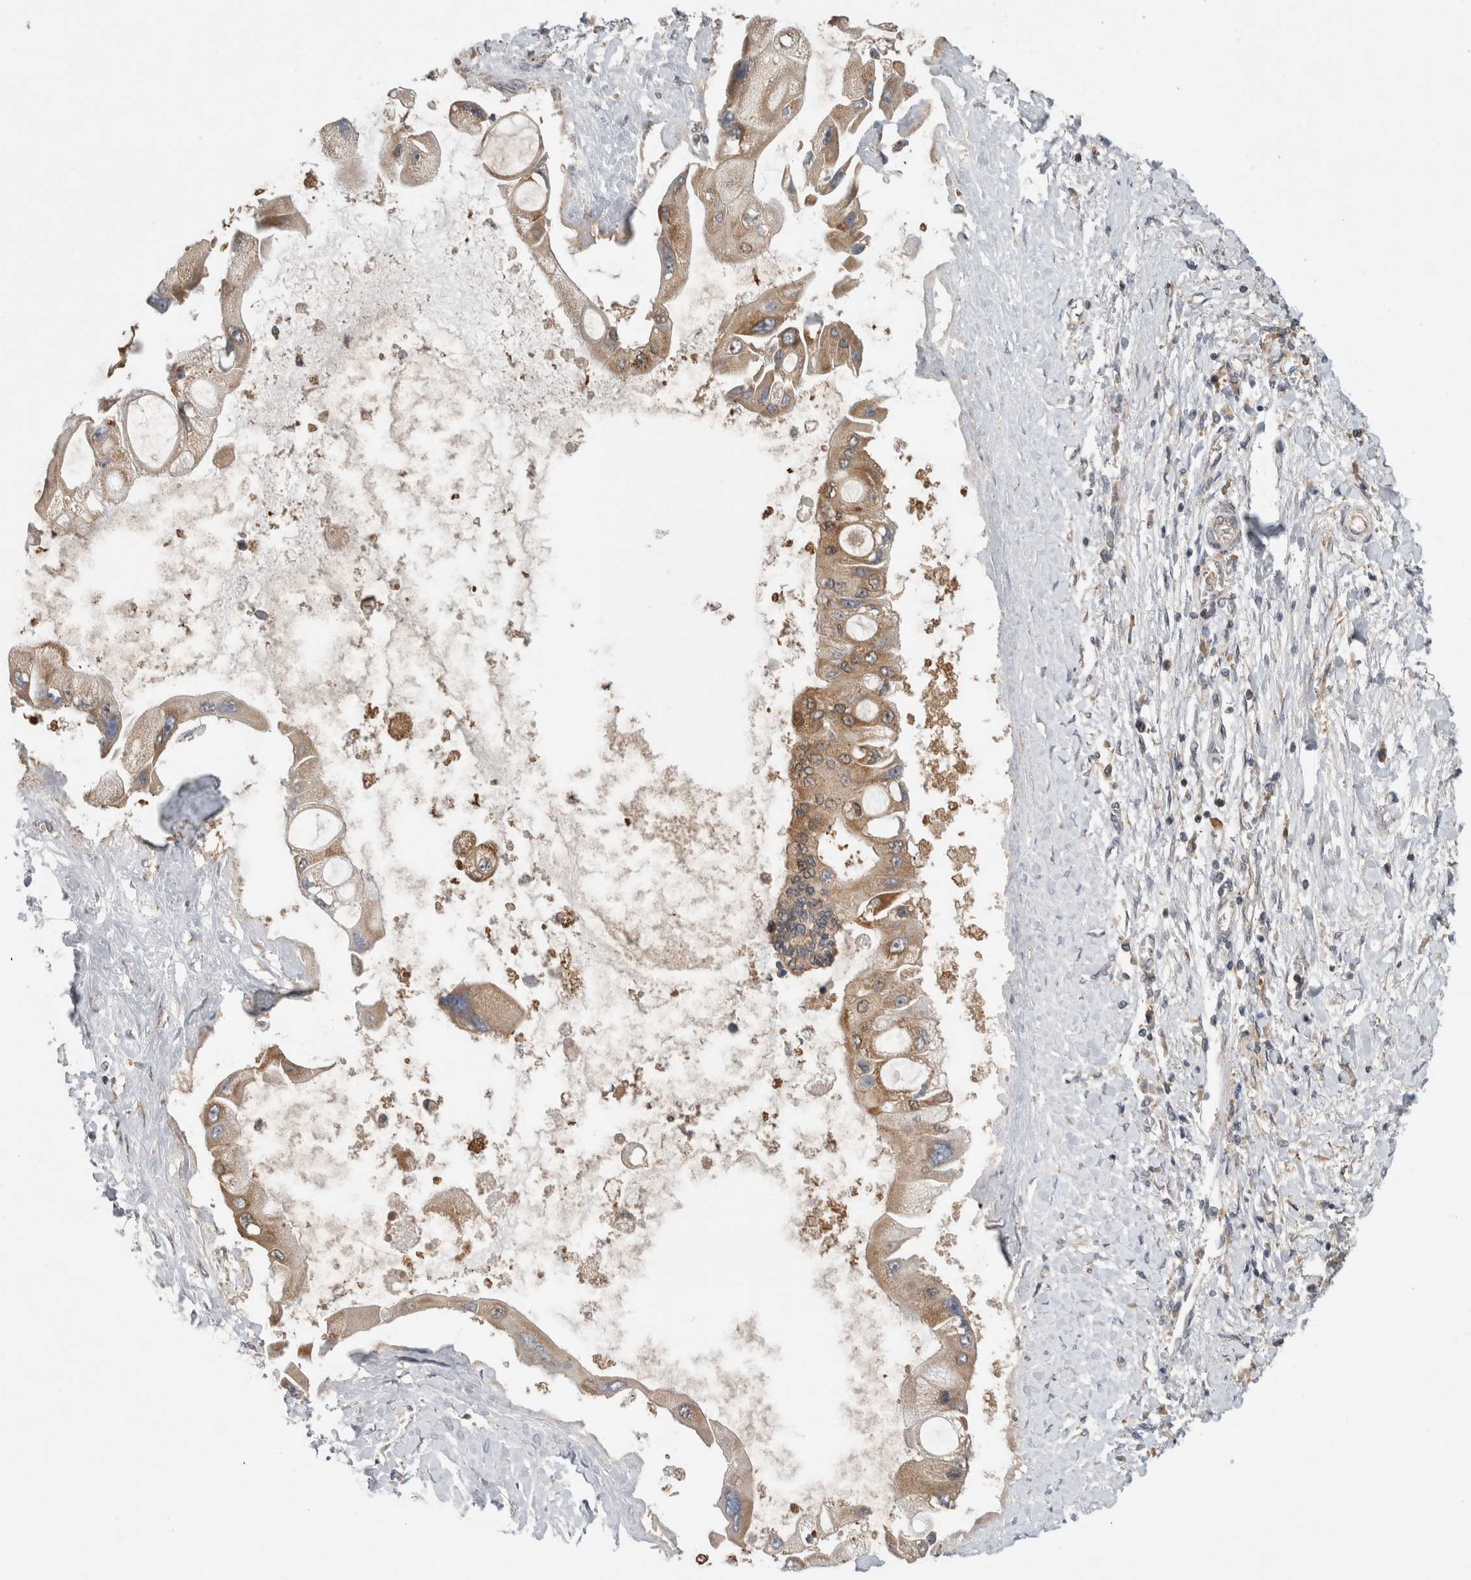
{"staining": {"intensity": "moderate", "quantity": ">75%", "location": "cytoplasmic/membranous"}, "tissue": "liver cancer", "cell_type": "Tumor cells", "image_type": "cancer", "snomed": [{"axis": "morphology", "description": "Cholangiocarcinoma"}, {"axis": "topography", "description": "Liver"}], "caption": "A high-resolution image shows IHC staining of cholangiocarcinoma (liver), which reveals moderate cytoplasmic/membranous expression in about >75% of tumor cells.", "gene": "PARP6", "patient": {"sex": "male", "age": 50}}